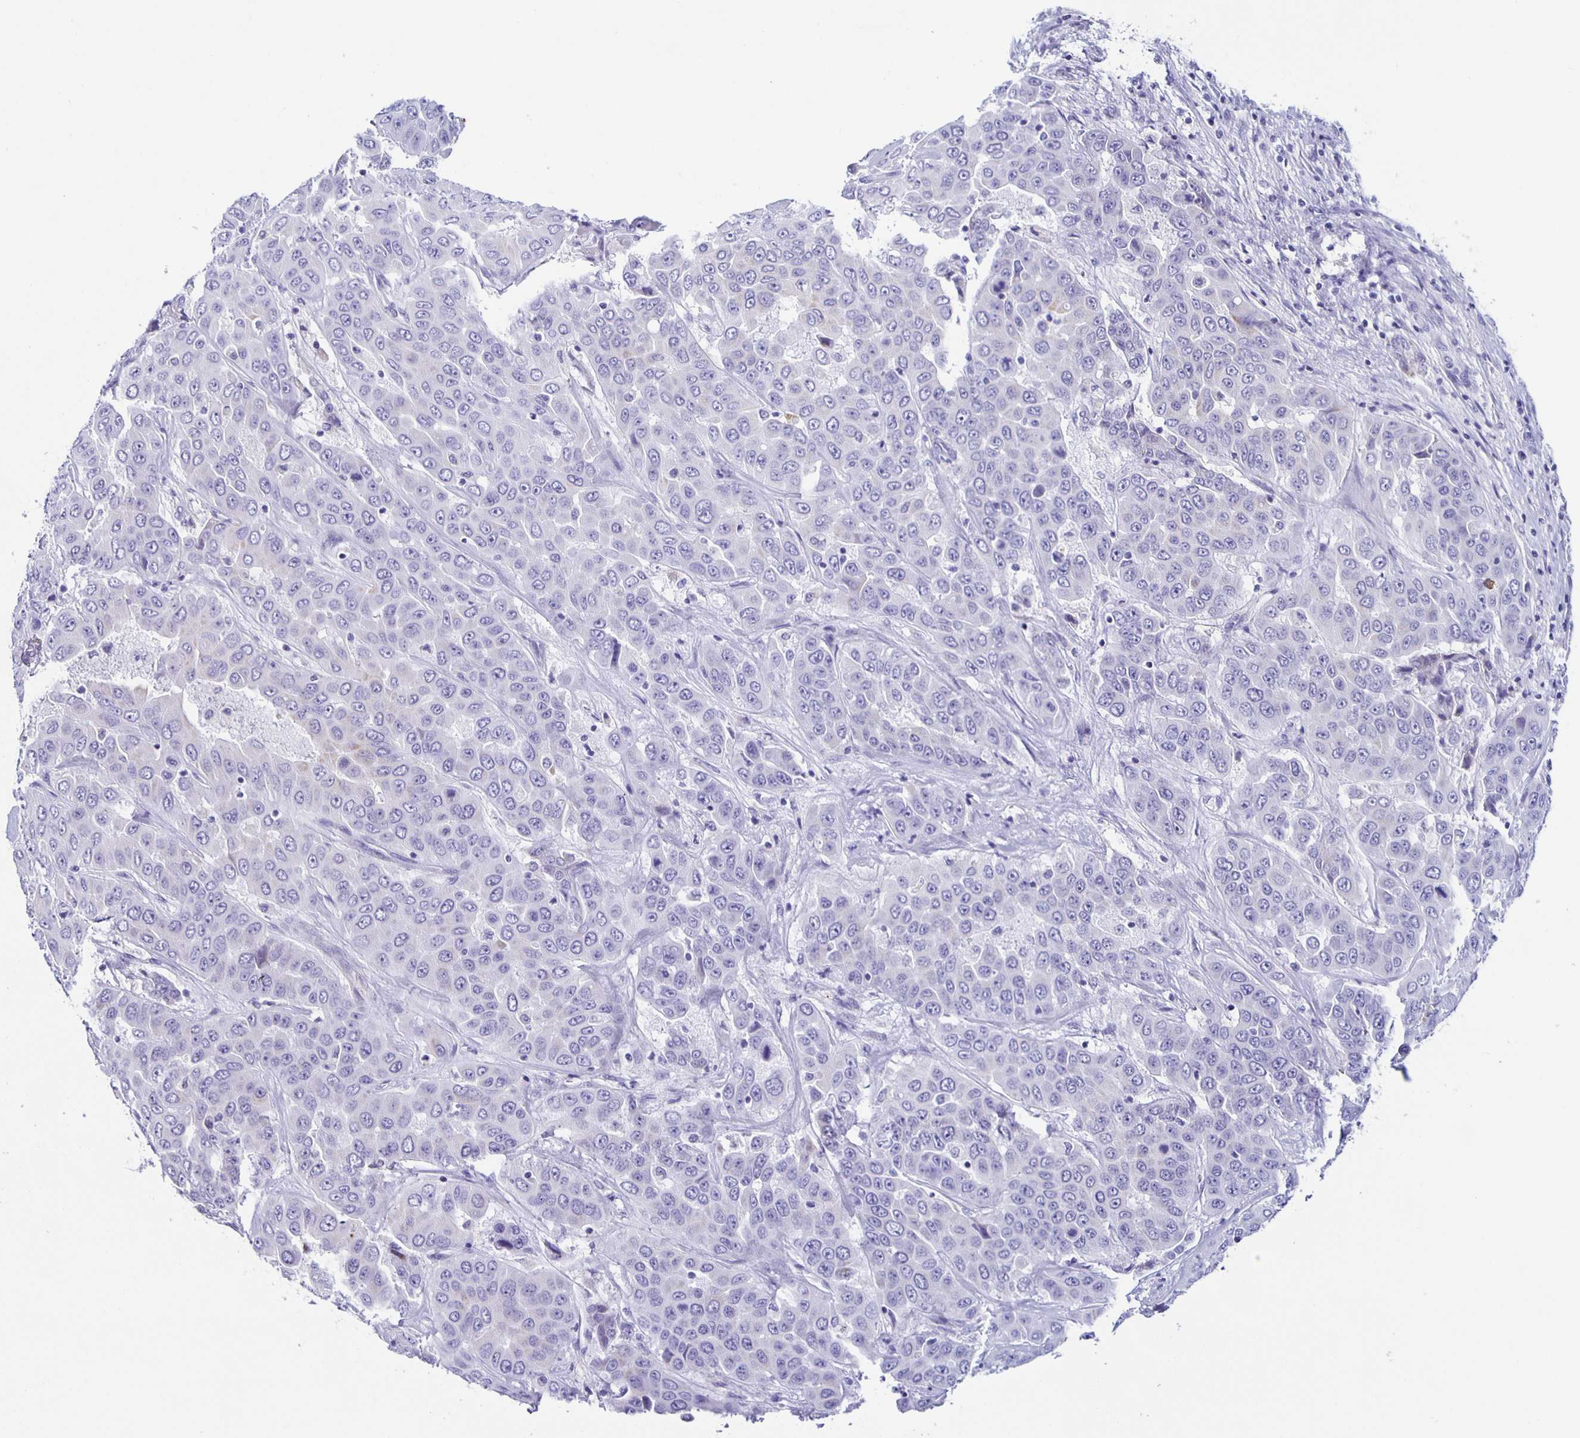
{"staining": {"intensity": "negative", "quantity": "none", "location": "none"}, "tissue": "liver cancer", "cell_type": "Tumor cells", "image_type": "cancer", "snomed": [{"axis": "morphology", "description": "Cholangiocarcinoma"}, {"axis": "topography", "description": "Liver"}], "caption": "A histopathology image of cholangiocarcinoma (liver) stained for a protein displays no brown staining in tumor cells.", "gene": "AQP6", "patient": {"sex": "female", "age": 52}}